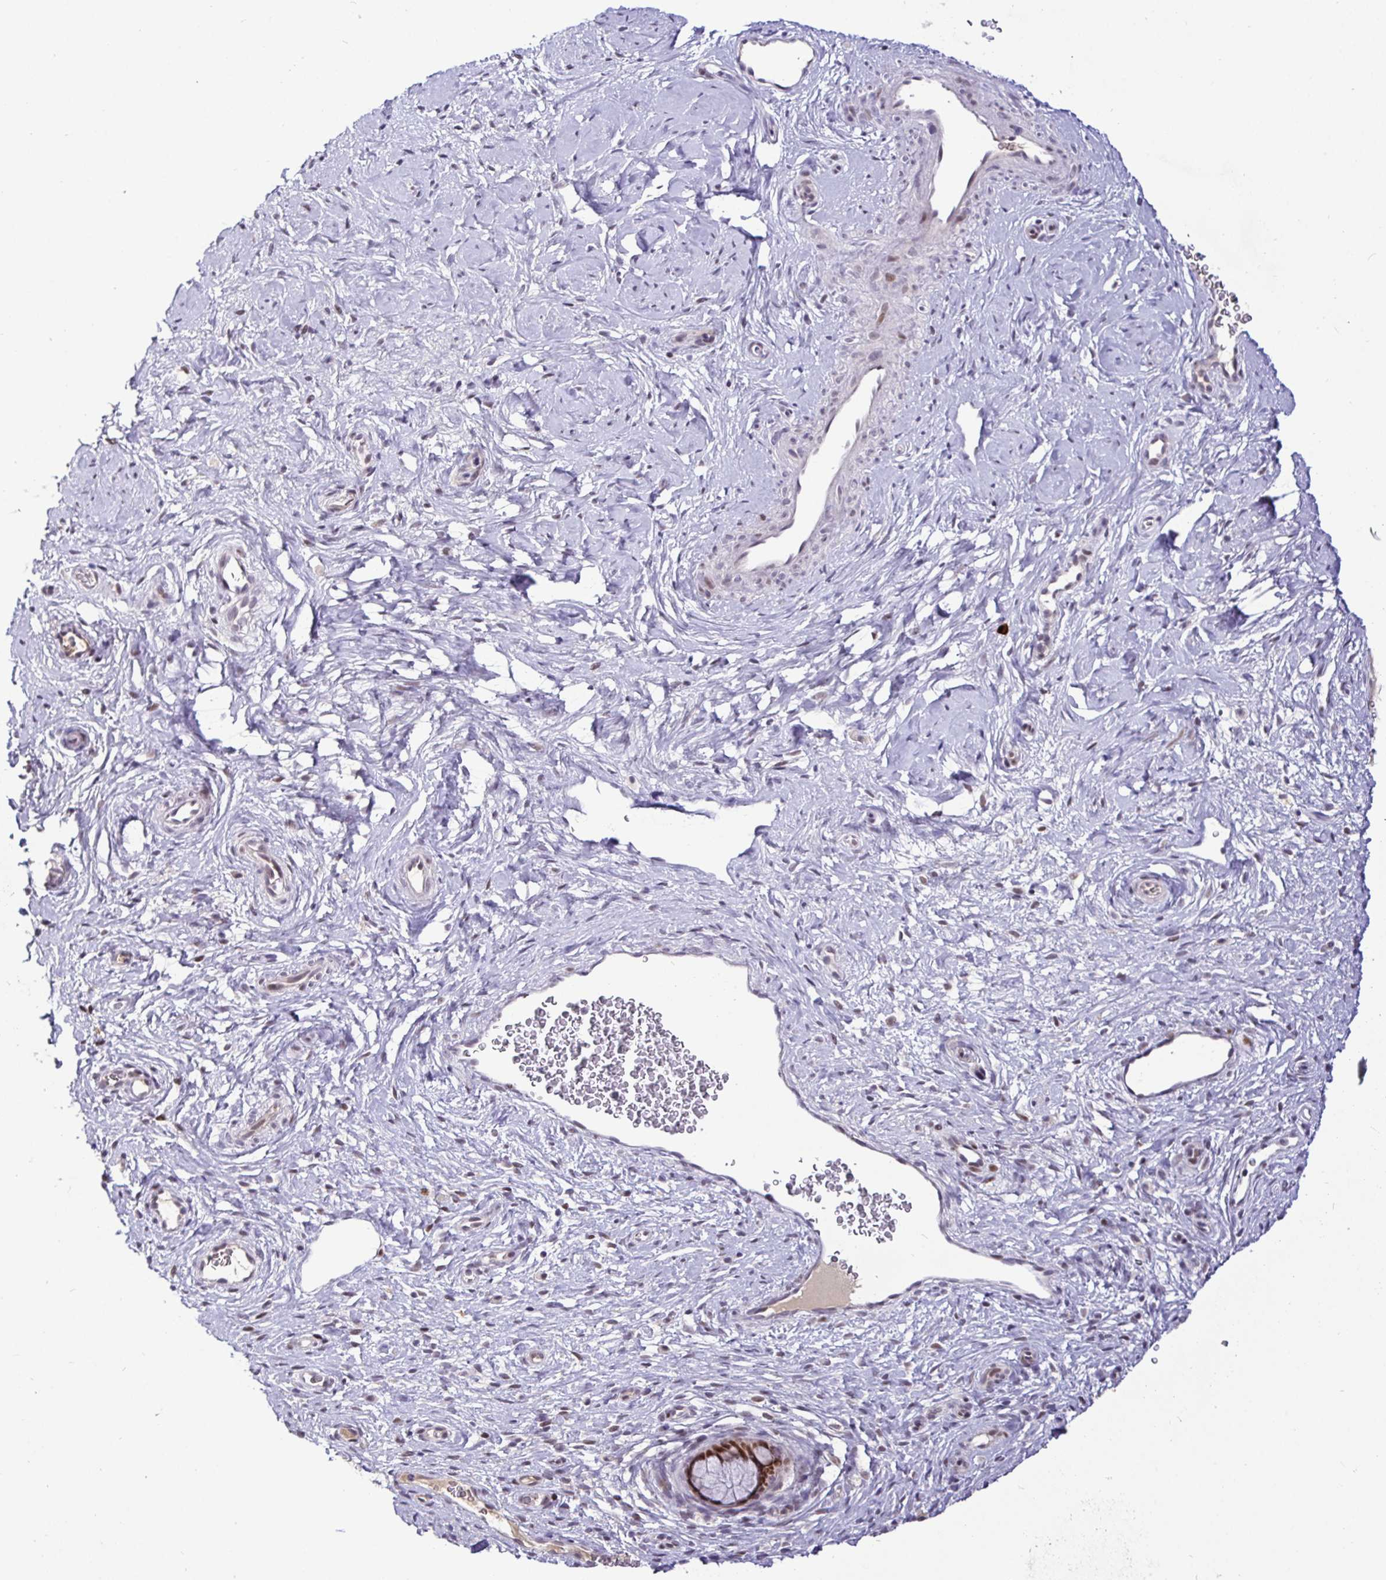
{"staining": {"intensity": "moderate", "quantity": ">75%", "location": "nuclear"}, "tissue": "cervix", "cell_type": "Glandular cells", "image_type": "normal", "snomed": [{"axis": "morphology", "description": "Normal tissue, NOS"}, {"axis": "topography", "description": "Cervix"}], "caption": "Immunohistochemistry (IHC) photomicrograph of benign cervix: cervix stained using IHC reveals medium levels of moderate protein expression localized specifically in the nuclear of glandular cells, appearing as a nuclear brown color.", "gene": "NUP188", "patient": {"sex": "female", "age": 34}}